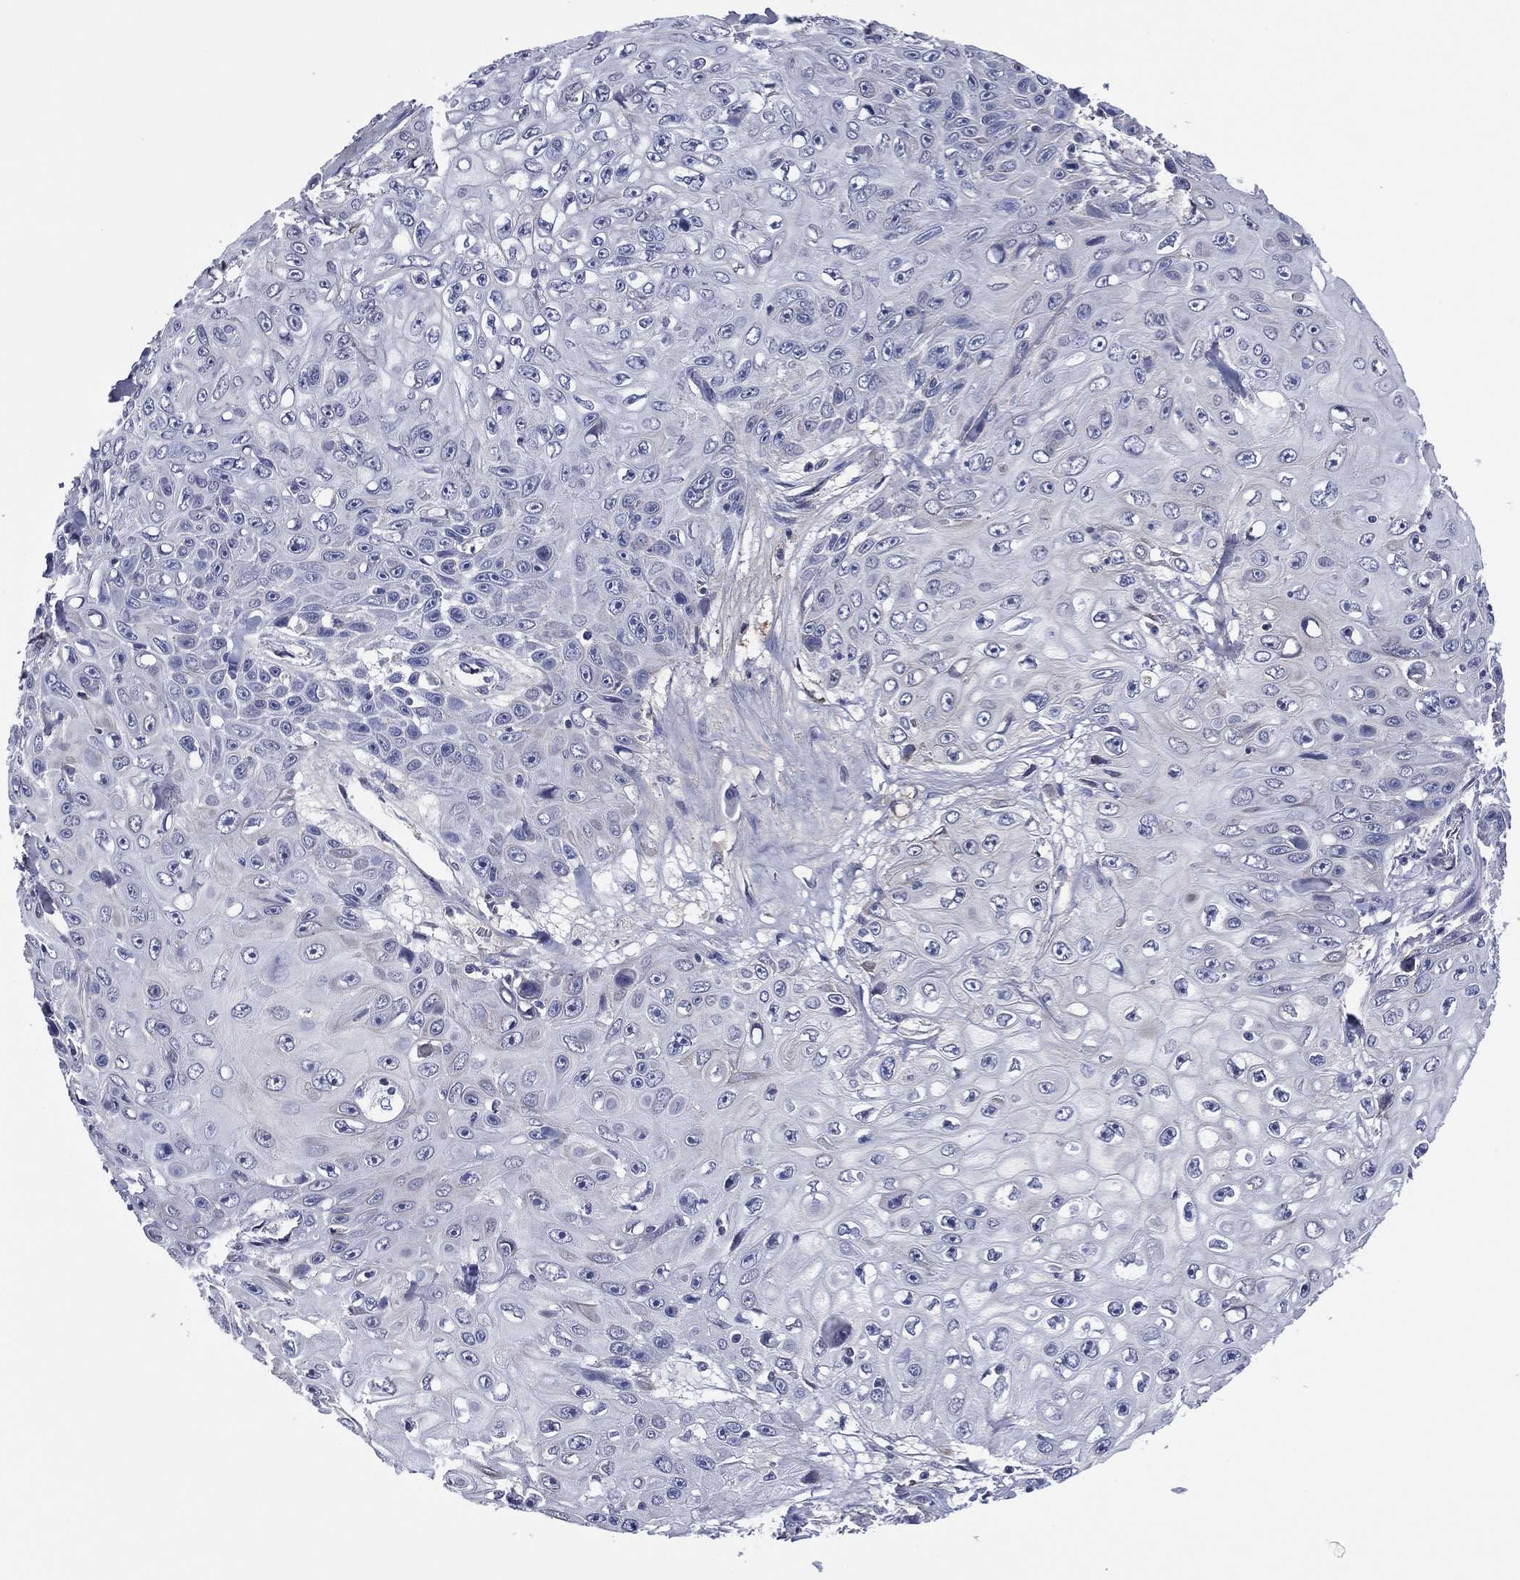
{"staining": {"intensity": "negative", "quantity": "none", "location": "none"}, "tissue": "skin cancer", "cell_type": "Tumor cells", "image_type": "cancer", "snomed": [{"axis": "morphology", "description": "Squamous cell carcinoma, NOS"}, {"axis": "topography", "description": "Skin"}], "caption": "DAB (3,3'-diaminobenzidine) immunohistochemical staining of squamous cell carcinoma (skin) exhibits no significant positivity in tumor cells.", "gene": "TRIM31", "patient": {"sex": "male", "age": 82}}